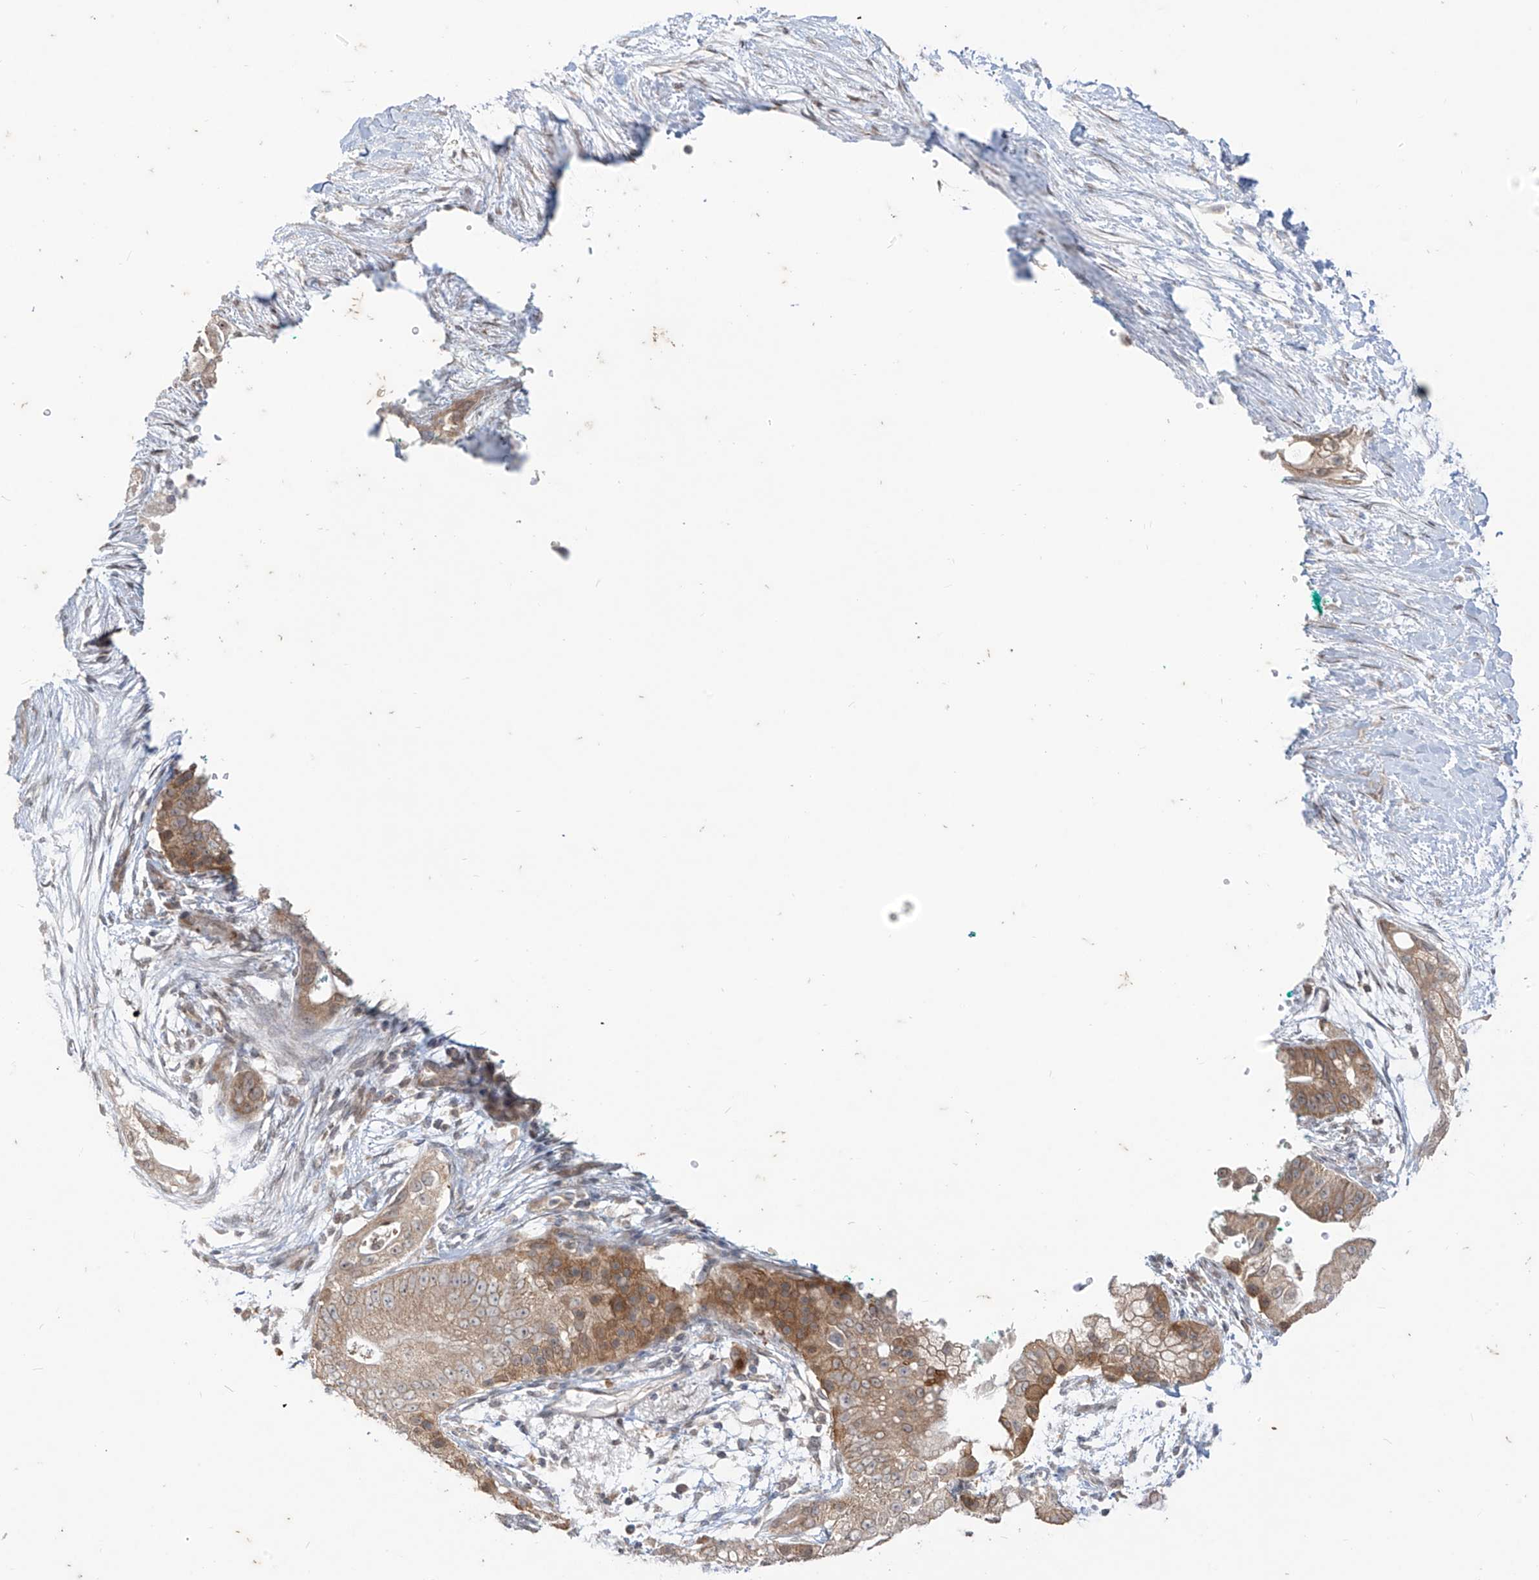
{"staining": {"intensity": "moderate", "quantity": ">75%", "location": "cytoplasmic/membranous"}, "tissue": "pancreatic cancer", "cell_type": "Tumor cells", "image_type": "cancer", "snomed": [{"axis": "morphology", "description": "Adenocarcinoma, NOS"}, {"axis": "topography", "description": "Pancreas"}], "caption": "A brown stain highlights moderate cytoplasmic/membranous positivity of a protein in adenocarcinoma (pancreatic) tumor cells.", "gene": "MTUS2", "patient": {"sex": "male", "age": 53}}